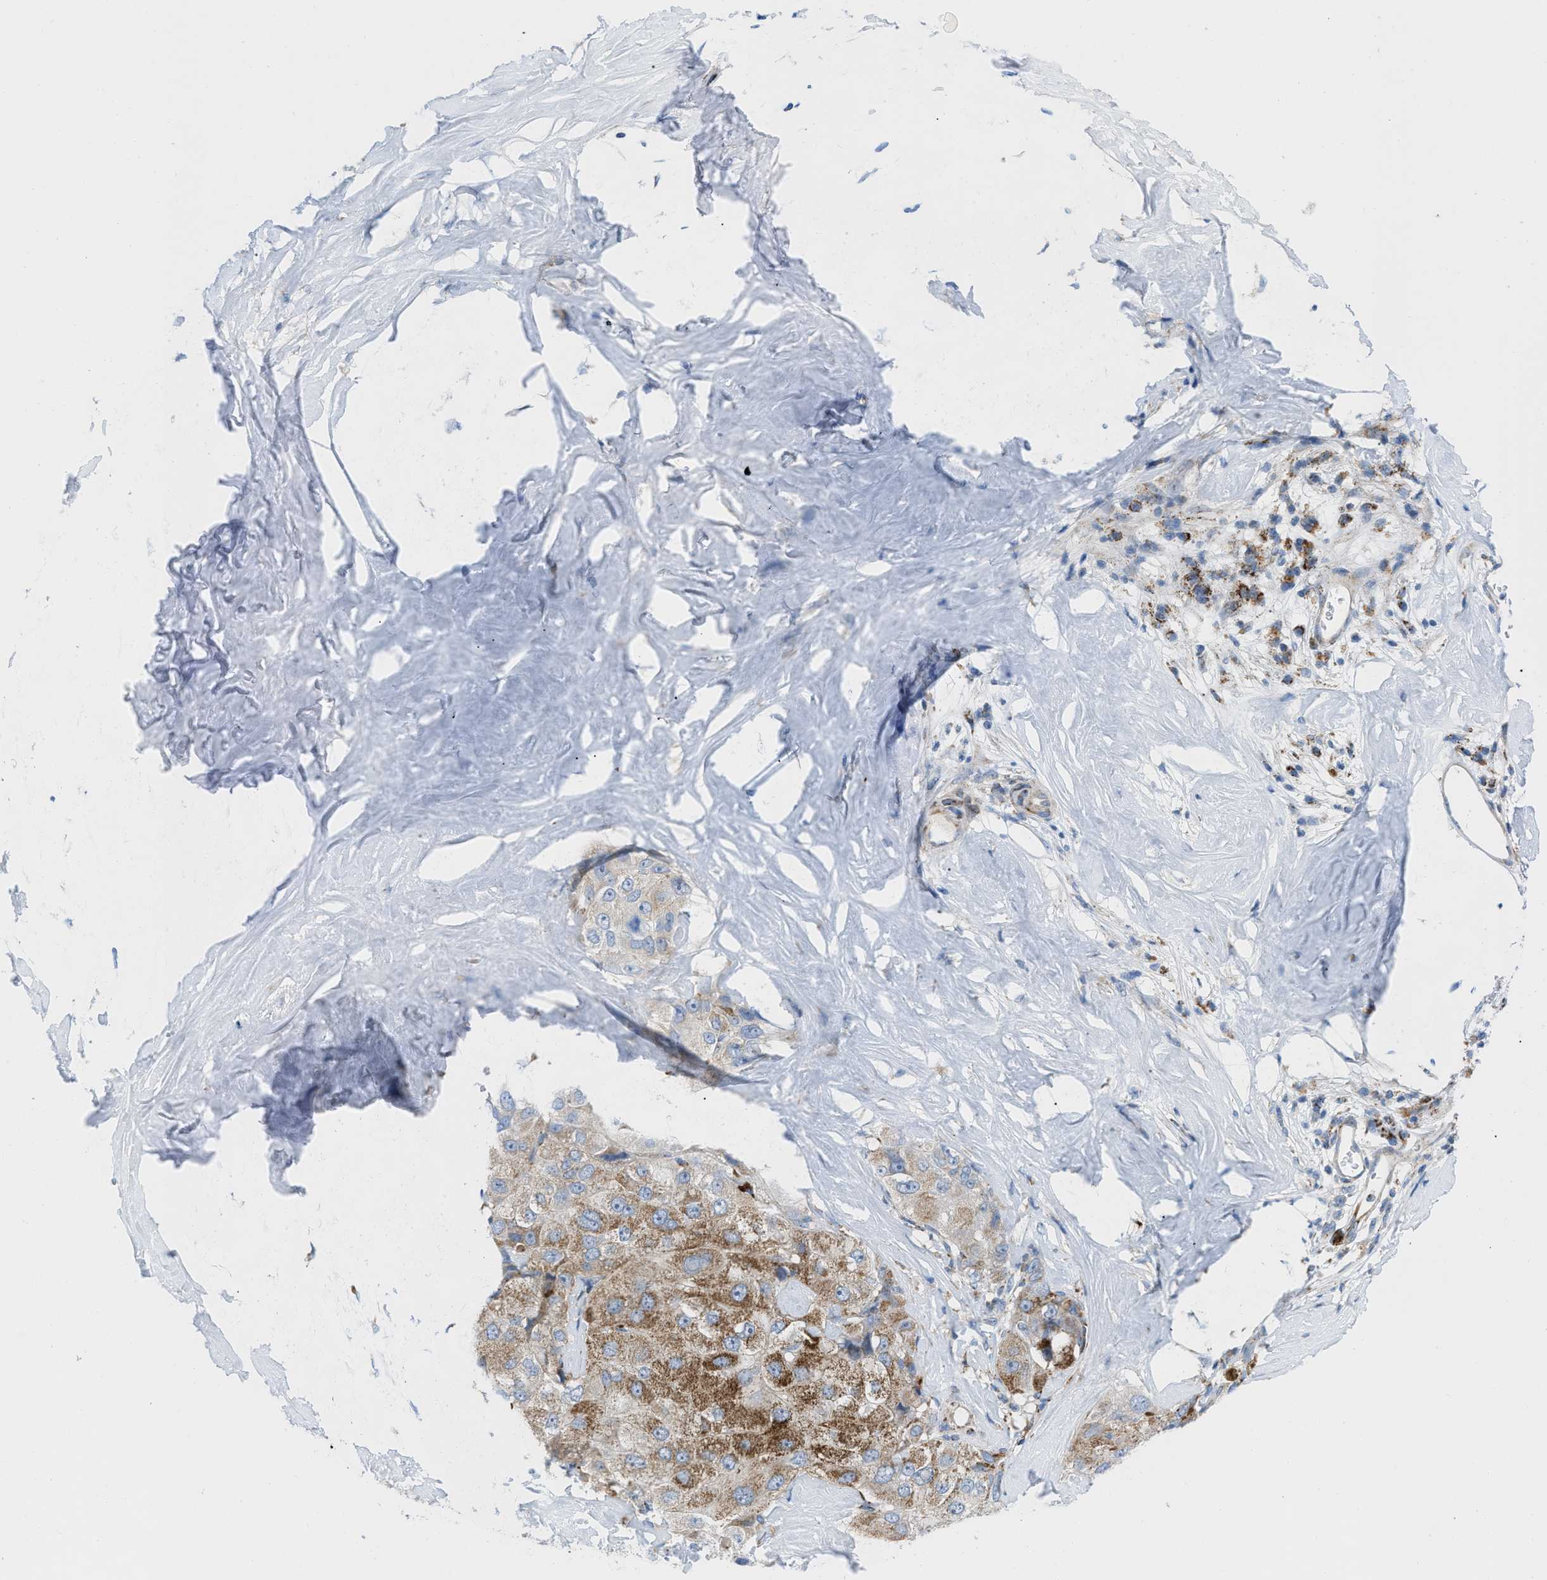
{"staining": {"intensity": "moderate", "quantity": ">75%", "location": "cytoplasmic/membranous"}, "tissue": "liver cancer", "cell_type": "Tumor cells", "image_type": "cancer", "snomed": [{"axis": "morphology", "description": "Carcinoma, Hepatocellular, NOS"}, {"axis": "topography", "description": "Liver"}], "caption": "Immunohistochemistry (IHC) staining of liver hepatocellular carcinoma, which displays medium levels of moderate cytoplasmic/membranous expression in about >75% of tumor cells indicating moderate cytoplasmic/membranous protein positivity. The staining was performed using DAB (3,3'-diaminobenzidine) (brown) for protein detection and nuclei were counterstained in hematoxylin (blue).", "gene": "RBBP9", "patient": {"sex": "male", "age": 80}}